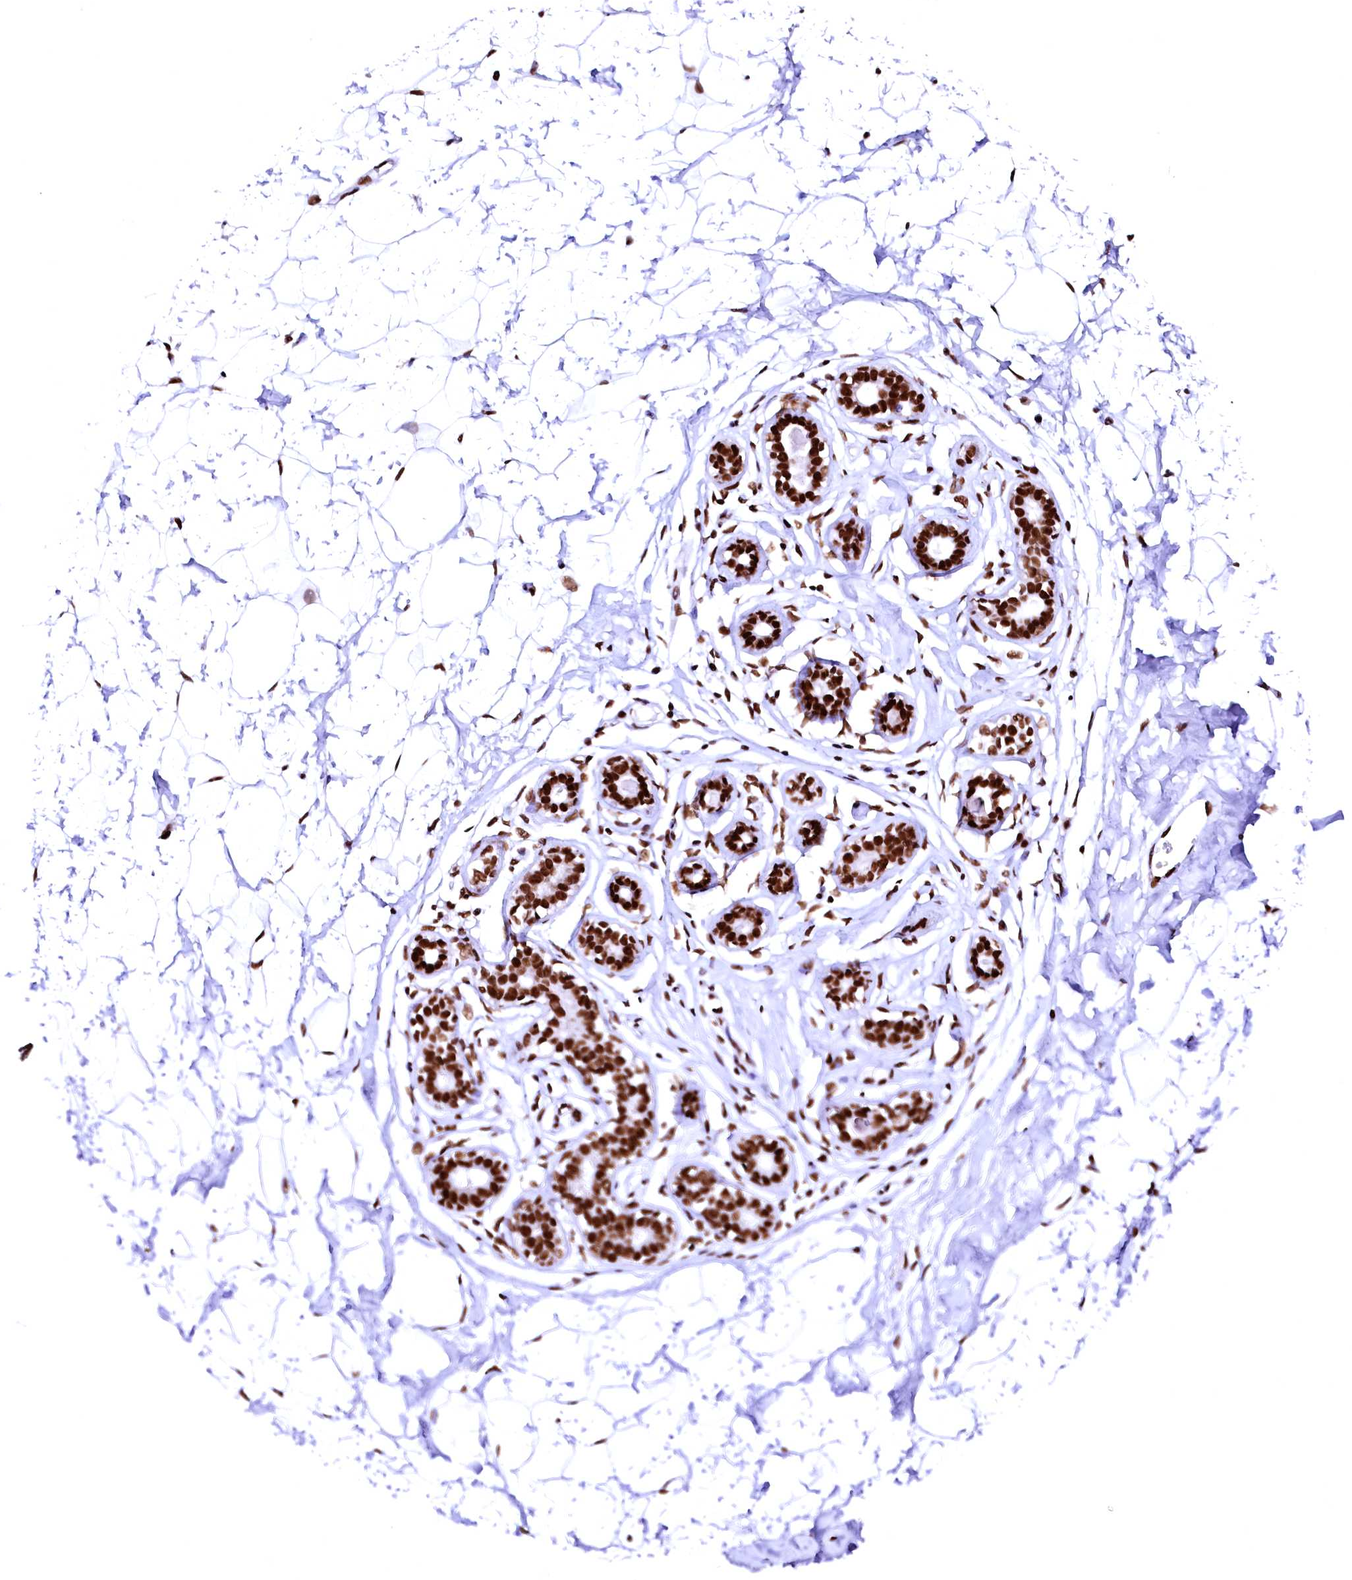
{"staining": {"intensity": "strong", "quantity": ">75%", "location": "nuclear"}, "tissue": "breast", "cell_type": "Adipocytes", "image_type": "normal", "snomed": [{"axis": "morphology", "description": "Normal tissue, NOS"}, {"axis": "morphology", "description": "Adenoma, NOS"}, {"axis": "topography", "description": "Breast"}], "caption": "Breast stained with immunohistochemistry shows strong nuclear staining in approximately >75% of adipocytes.", "gene": "CPSF6", "patient": {"sex": "female", "age": 23}}